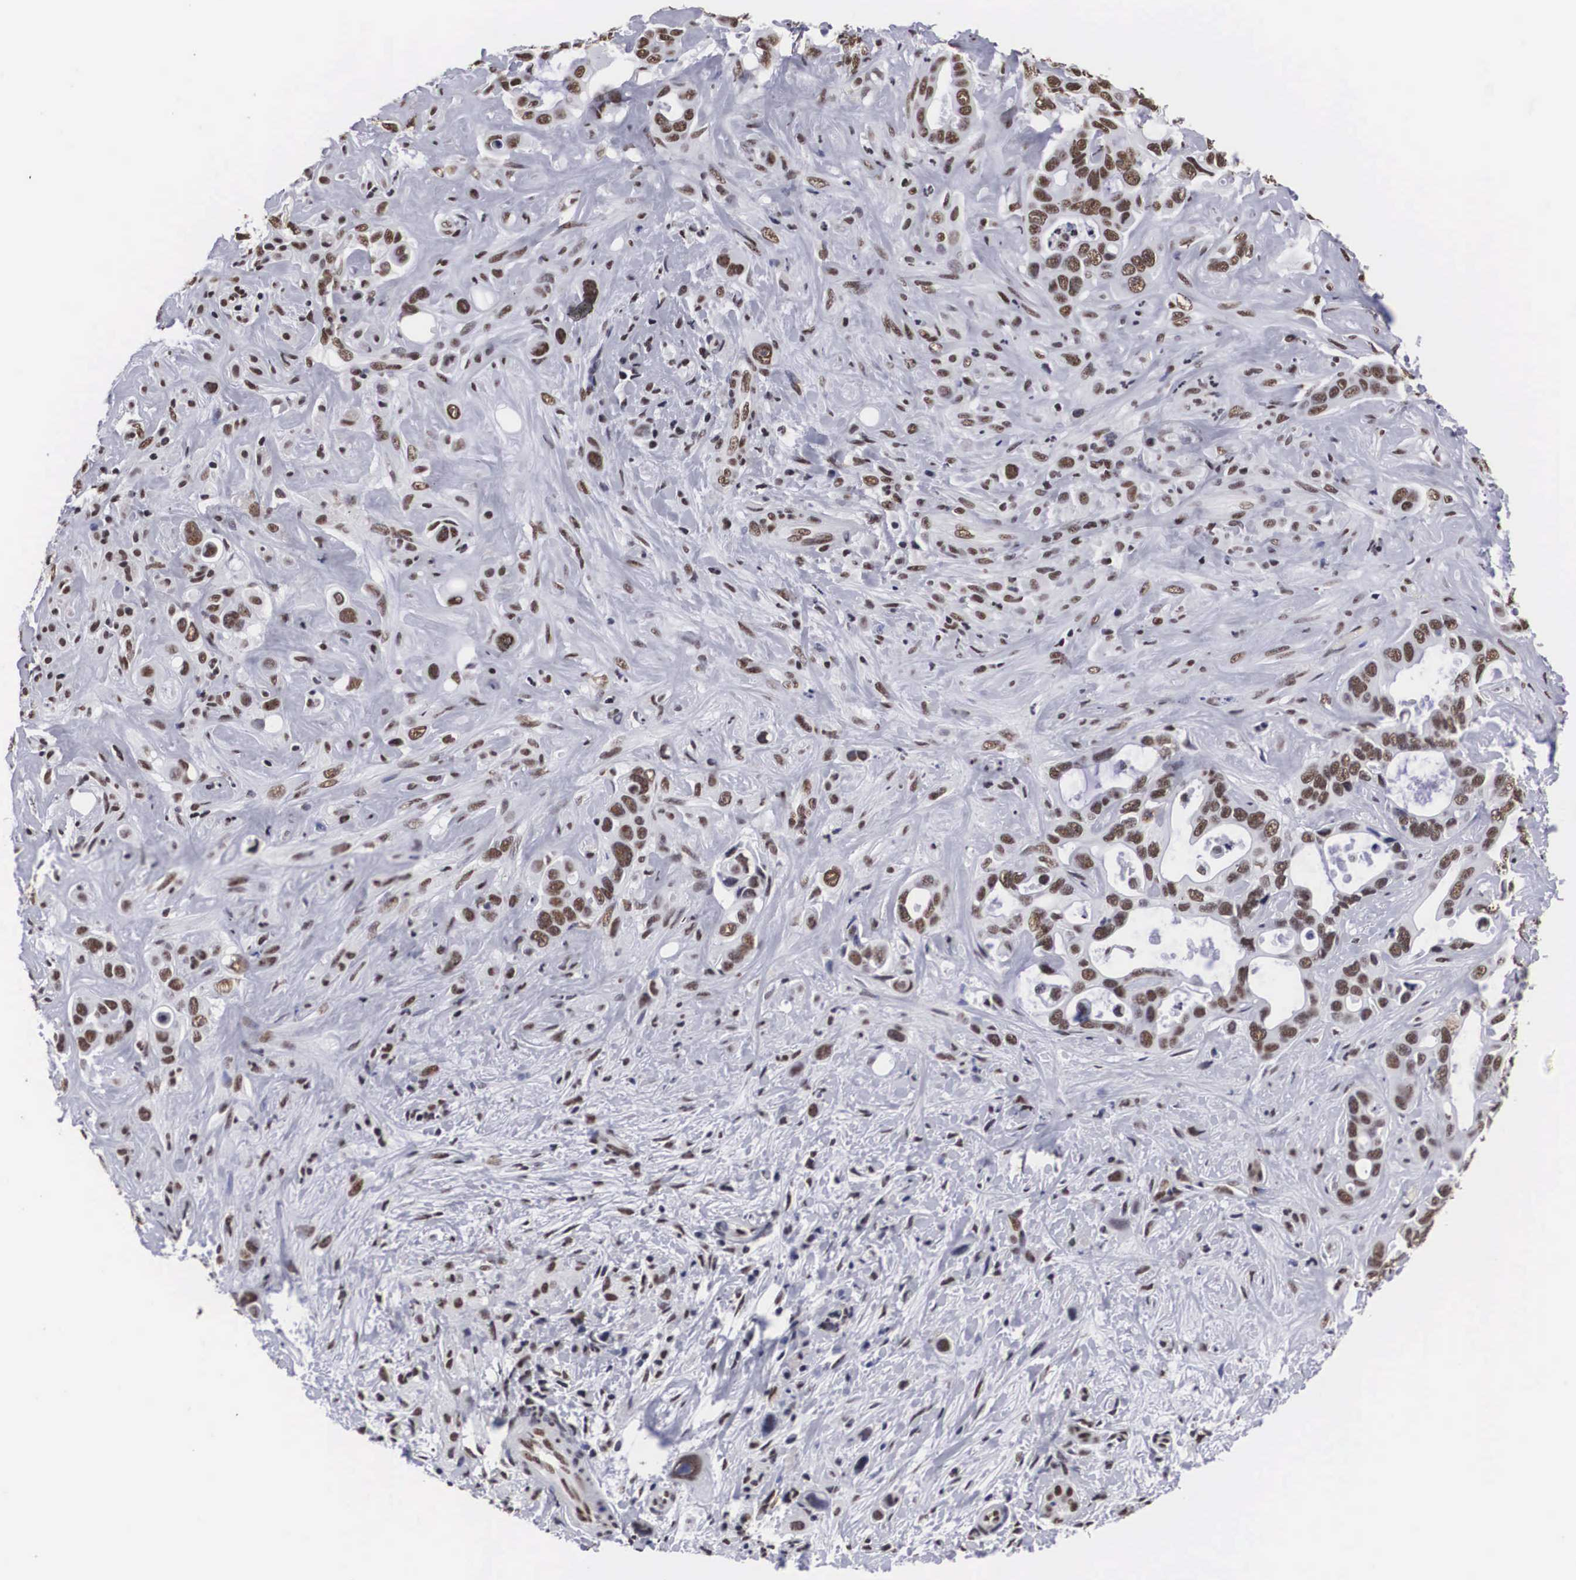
{"staining": {"intensity": "moderate", "quantity": ">75%", "location": "nuclear"}, "tissue": "liver cancer", "cell_type": "Tumor cells", "image_type": "cancer", "snomed": [{"axis": "morphology", "description": "Cholangiocarcinoma"}, {"axis": "topography", "description": "Liver"}], "caption": "Cholangiocarcinoma (liver) stained with IHC exhibits moderate nuclear staining in about >75% of tumor cells.", "gene": "ACIN1", "patient": {"sex": "female", "age": 79}}